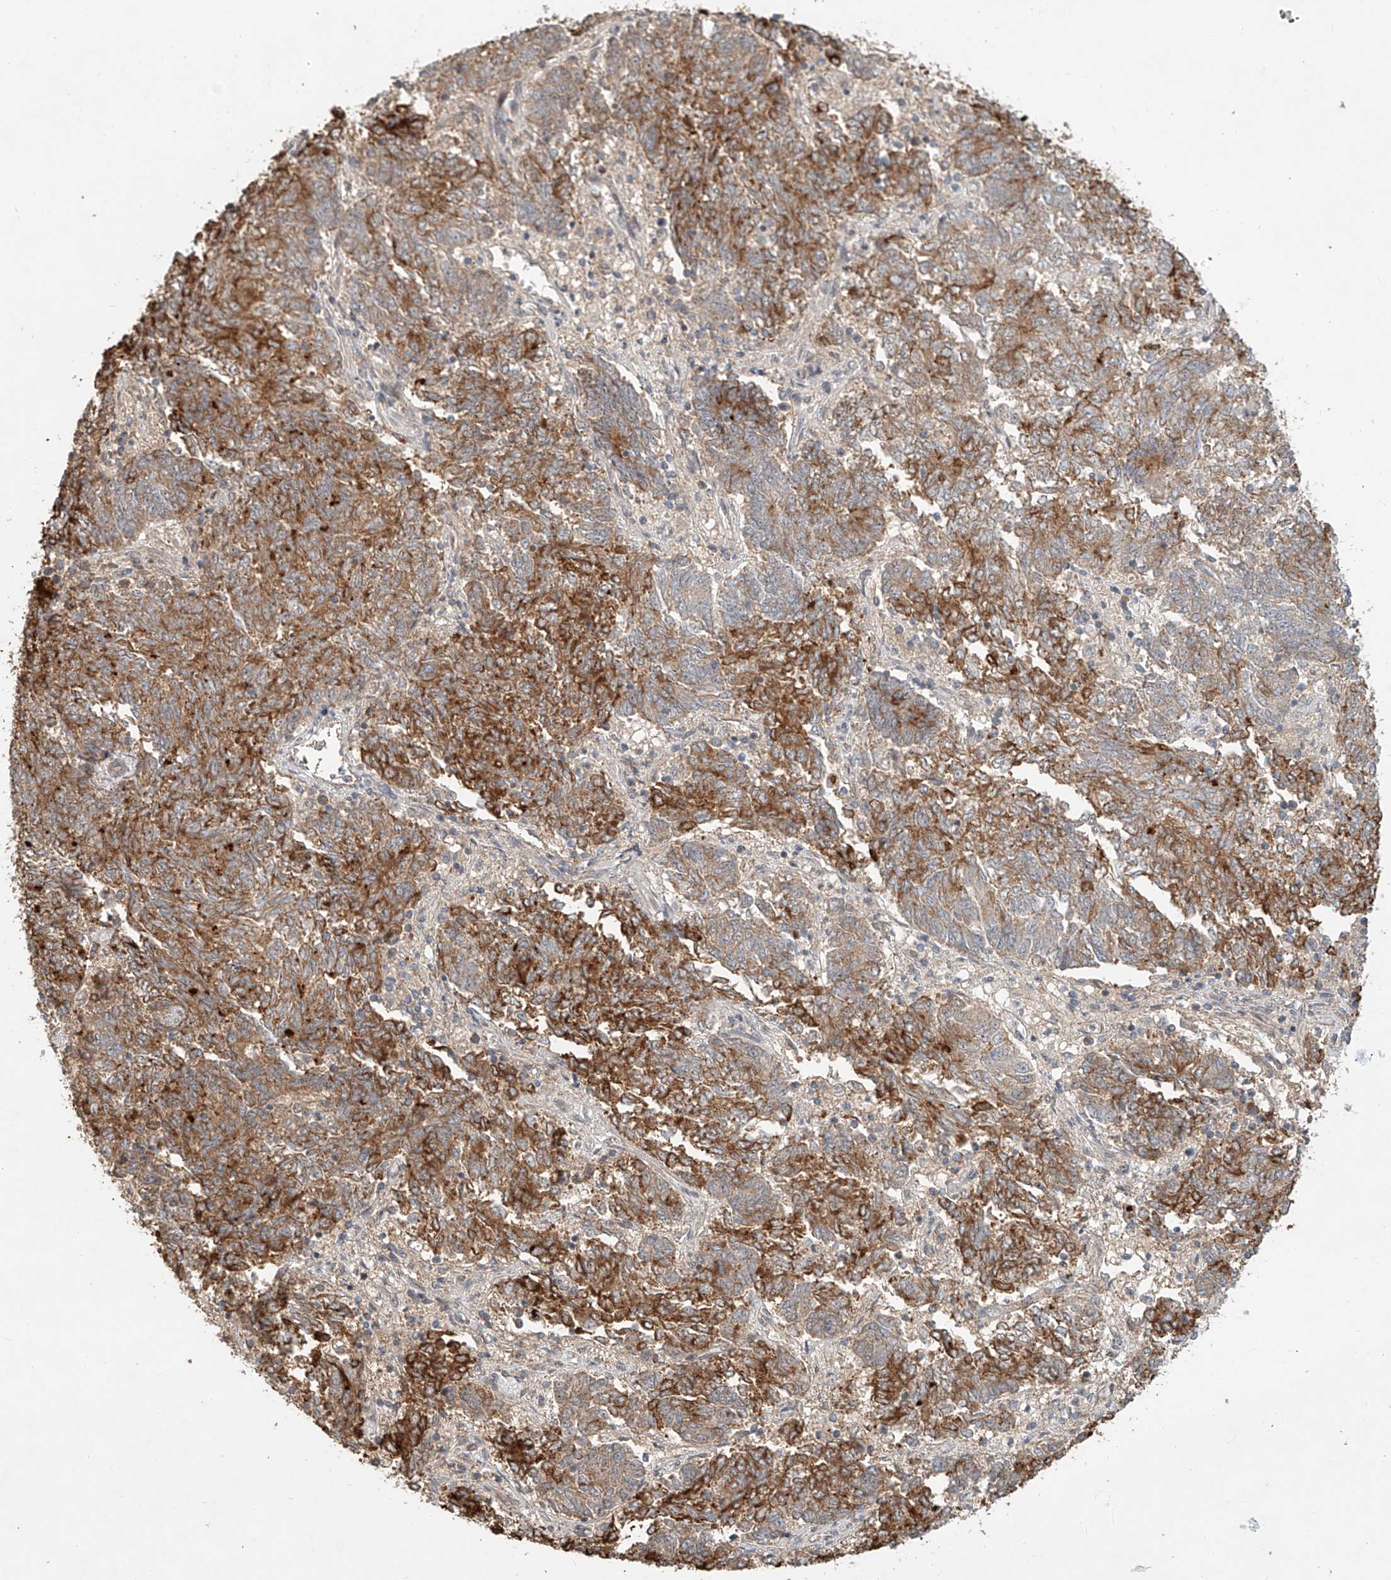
{"staining": {"intensity": "moderate", "quantity": ">75%", "location": "cytoplasmic/membranous"}, "tissue": "endometrial cancer", "cell_type": "Tumor cells", "image_type": "cancer", "snomed": [{"axis": "morphology", "description": "Adenocarcinoma, NOS"}, {"axis": "topography", "description": "Endometrium"}], "caption": "Protein expression analysis of human adenocarcinoma (endometrial) reveals moderate cytoplasmic/membranous expression in about >75% of tumor cells. (Brightfield microscopy of DAB IHC at high magnification).", "gene": "TMEM61", "patient": {"sex": "female", "age": 80}}